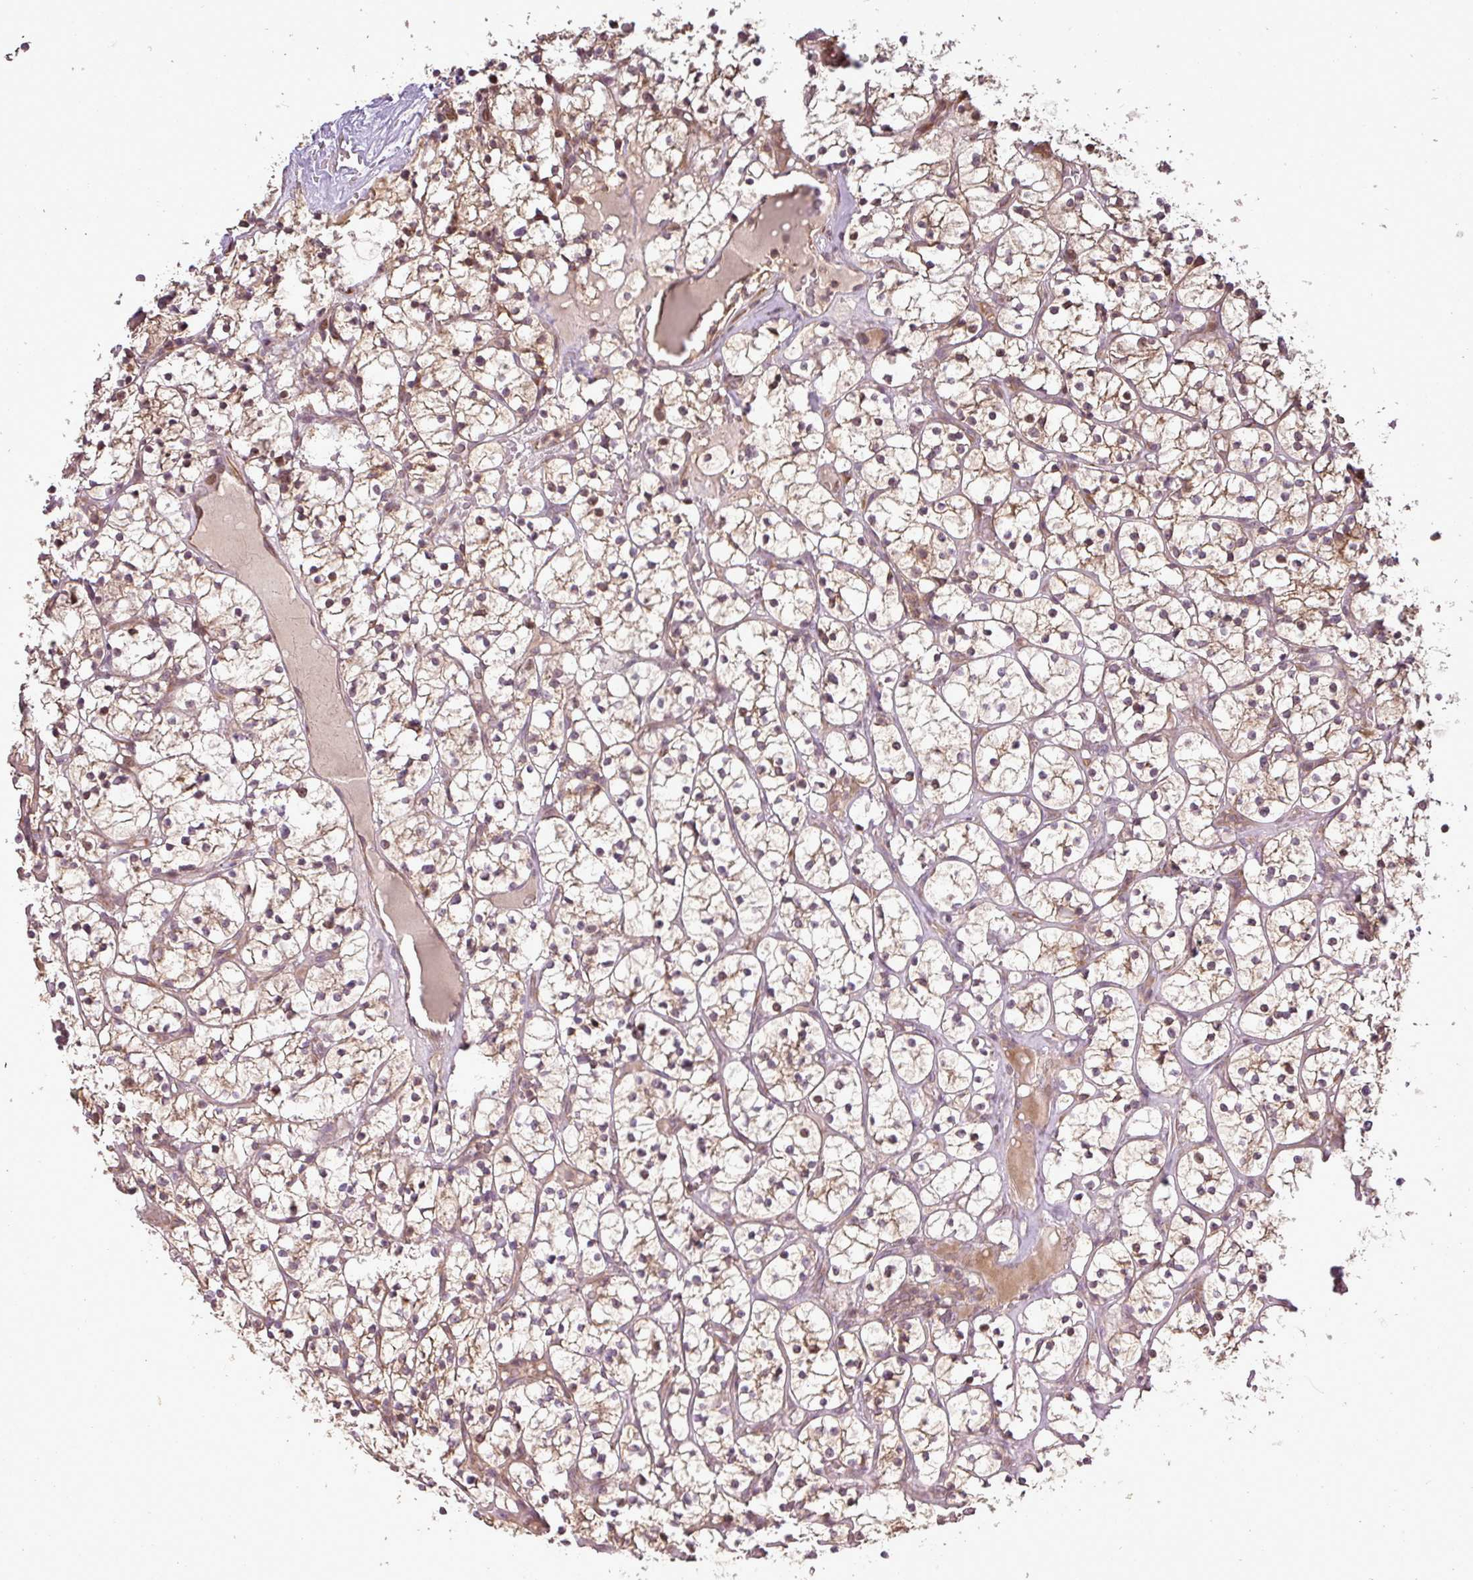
{"staining": {"intensity": "weak", "quantity": "25%-75%", "location": "cytoplasmic/membranous,nuclear"}, "tissue": "renal cancer", "cell_type": "Tumor cells", "image_type": "cancer", "snomed": [{"axis": "morphology", "description": "Adenocarcinoma, NOS"}, {"axis": "topography", "description": "Kidney"}], "caption": "Immunohistochemical staining of renal cancer demonstrates weak cytoplasmic/membranous and nuclear protein expression in approximately 25%-75% of tumor cells.", "gene": "FAIM", "patient": {"sex": "female", "age": 64}}